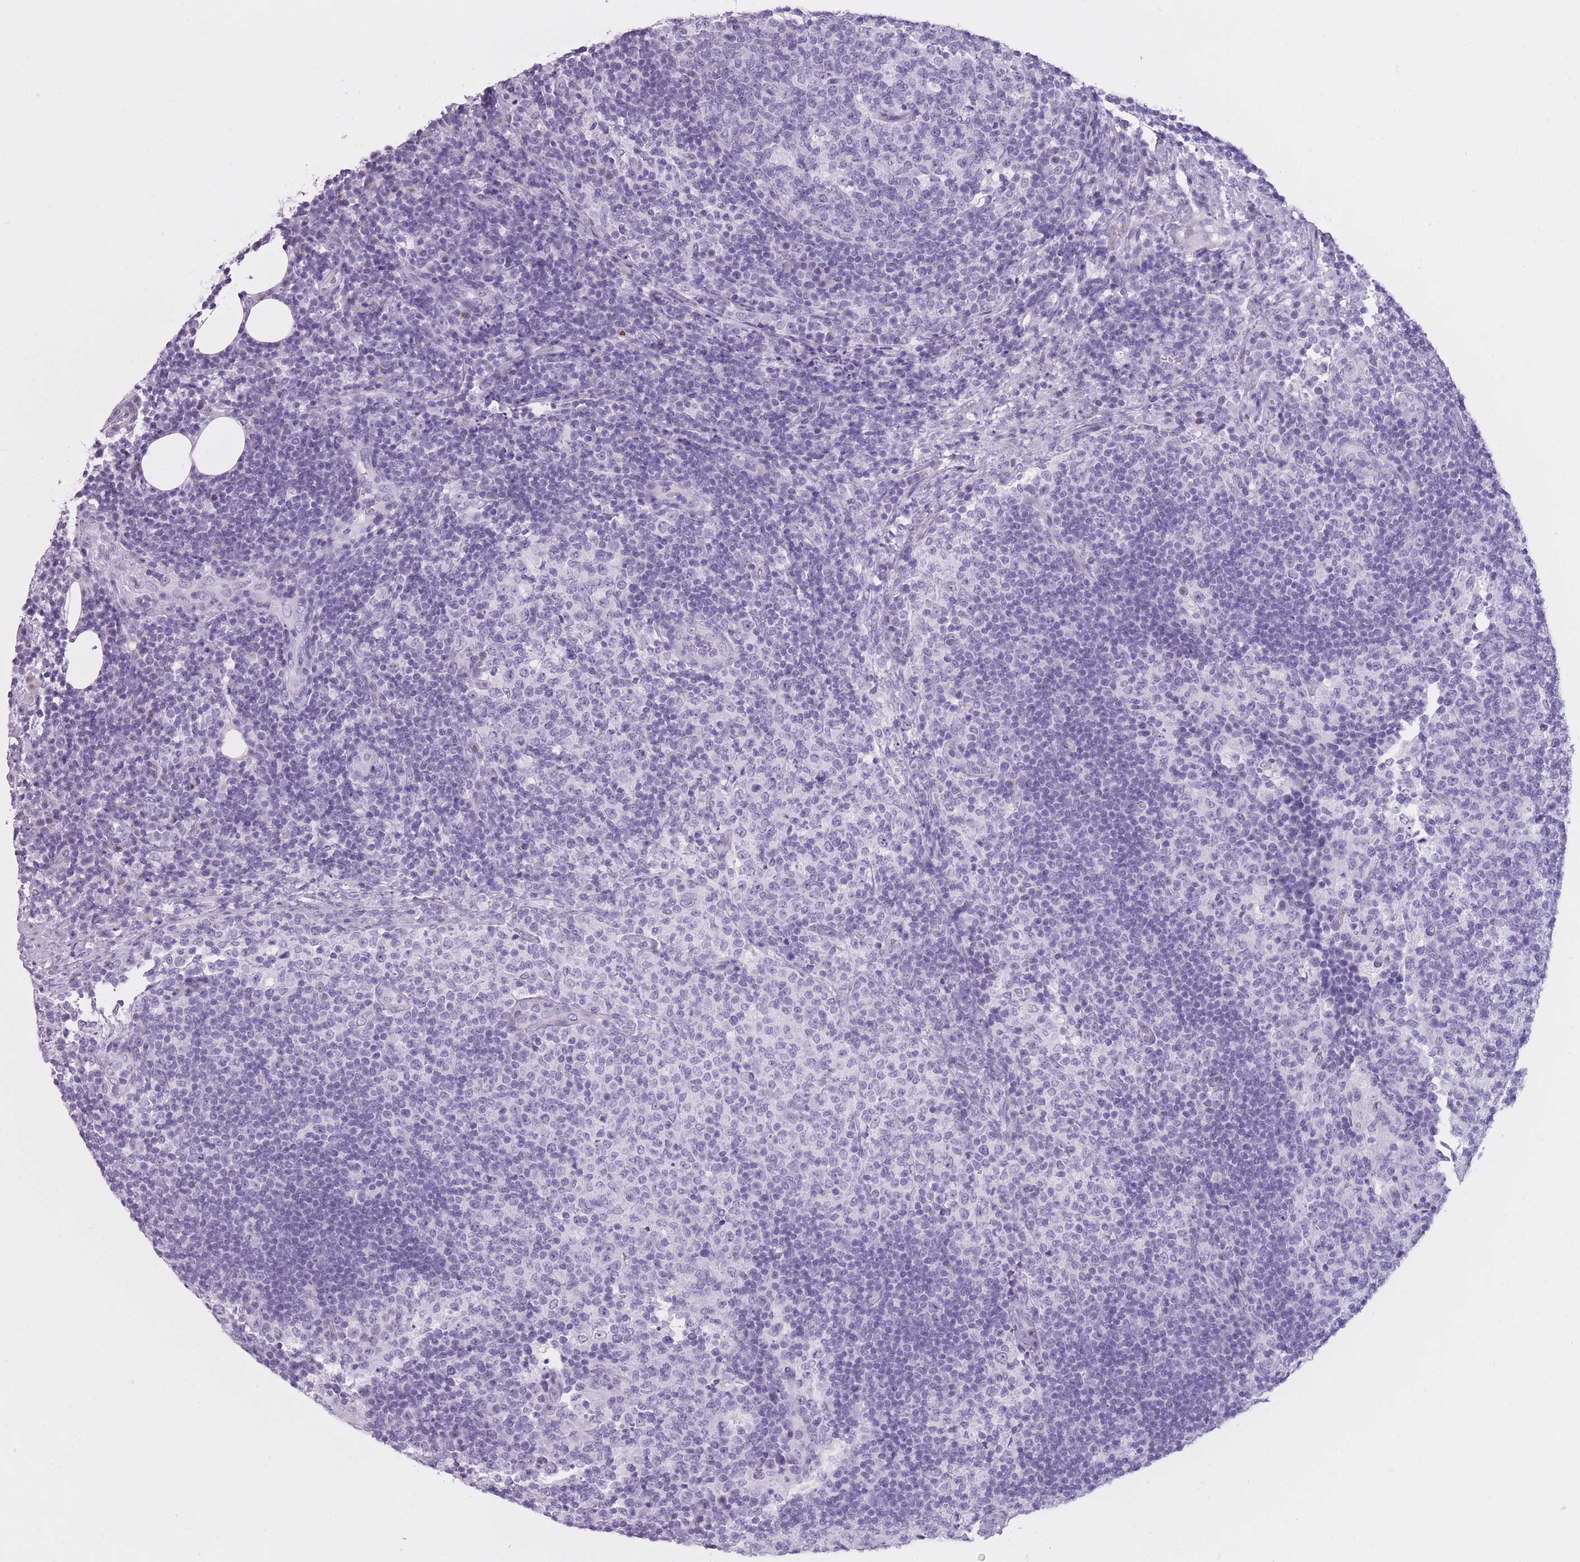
{"staining": {"intensity": "negative", "quantity": "none", "location": "none"}, "tissue": "lymph node", "cell_type": "Germinal center cells", "image_type": "normal", "snomed": [{"axis": "morphology", "description": "Normal tissue, NOS"}, {"axis": "topography", "description": "Lymph node"}], "caption": "Protein analysis of unremarkable lymph node shows no significant positivity in germinal center cells.", "gene": "GOLGA6A", "patient": {"sex": "female", "age": 31}}